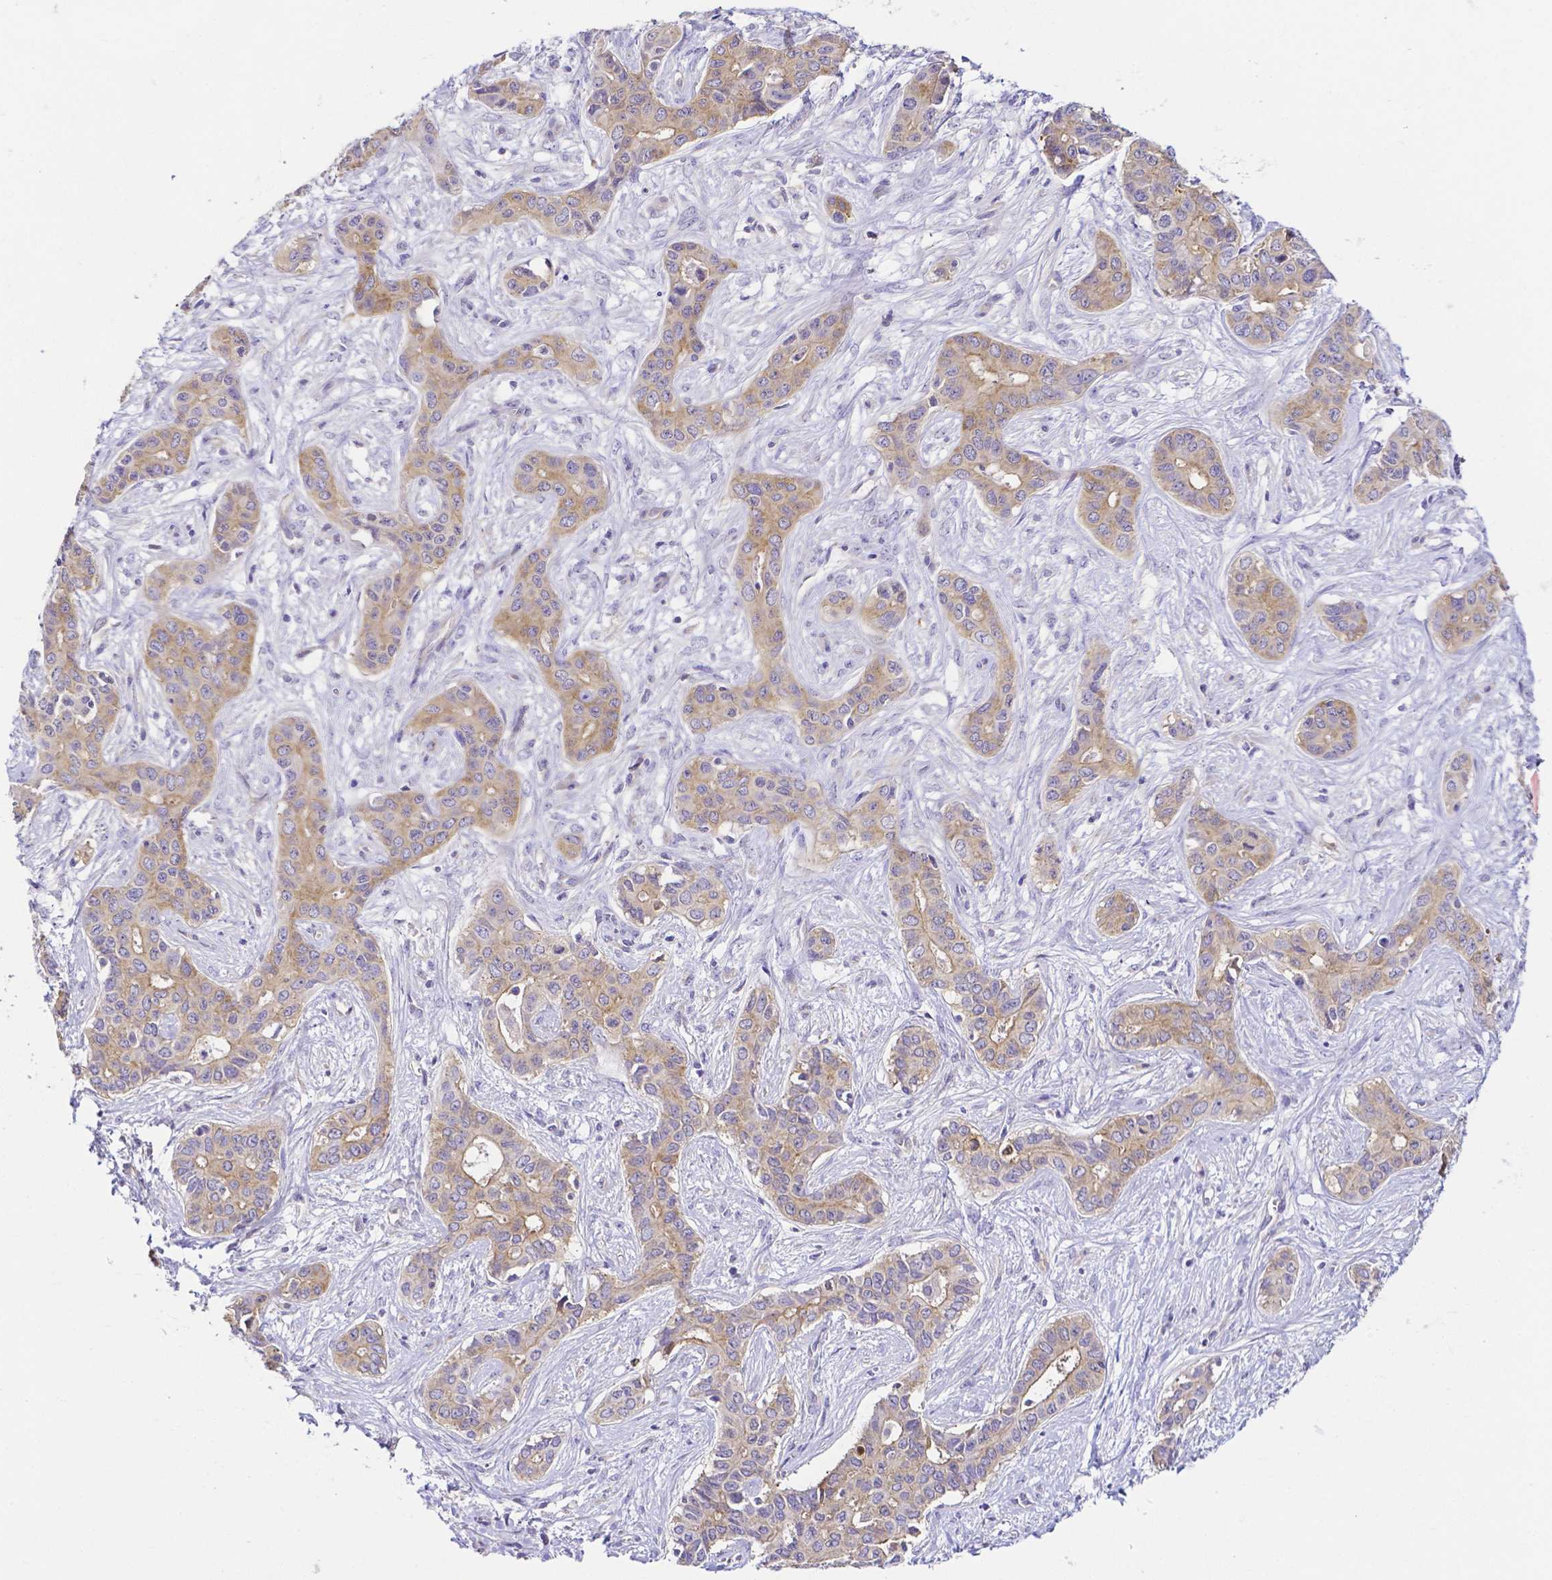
{"staining": {"intensity": "weak", "quantity": "25%-75%", "location": "cytoplasmic/membranous"}, "tissue": "liver cancer", "cell_type": "Tumor cells", "image_type": "cancer", "snomed": [{"axis": "morphology", "description": "Cholangiocarcinoma"}, {"axis": "topography", "description": "Liver"}], "caption": "An image of human liver cholangiocarcinoma stained for a protein shows weak cytoplasmic/membranous brown staining in tumor cells.", "gene": "PKP3", "patient": {"sex": "female", "age": 65}}